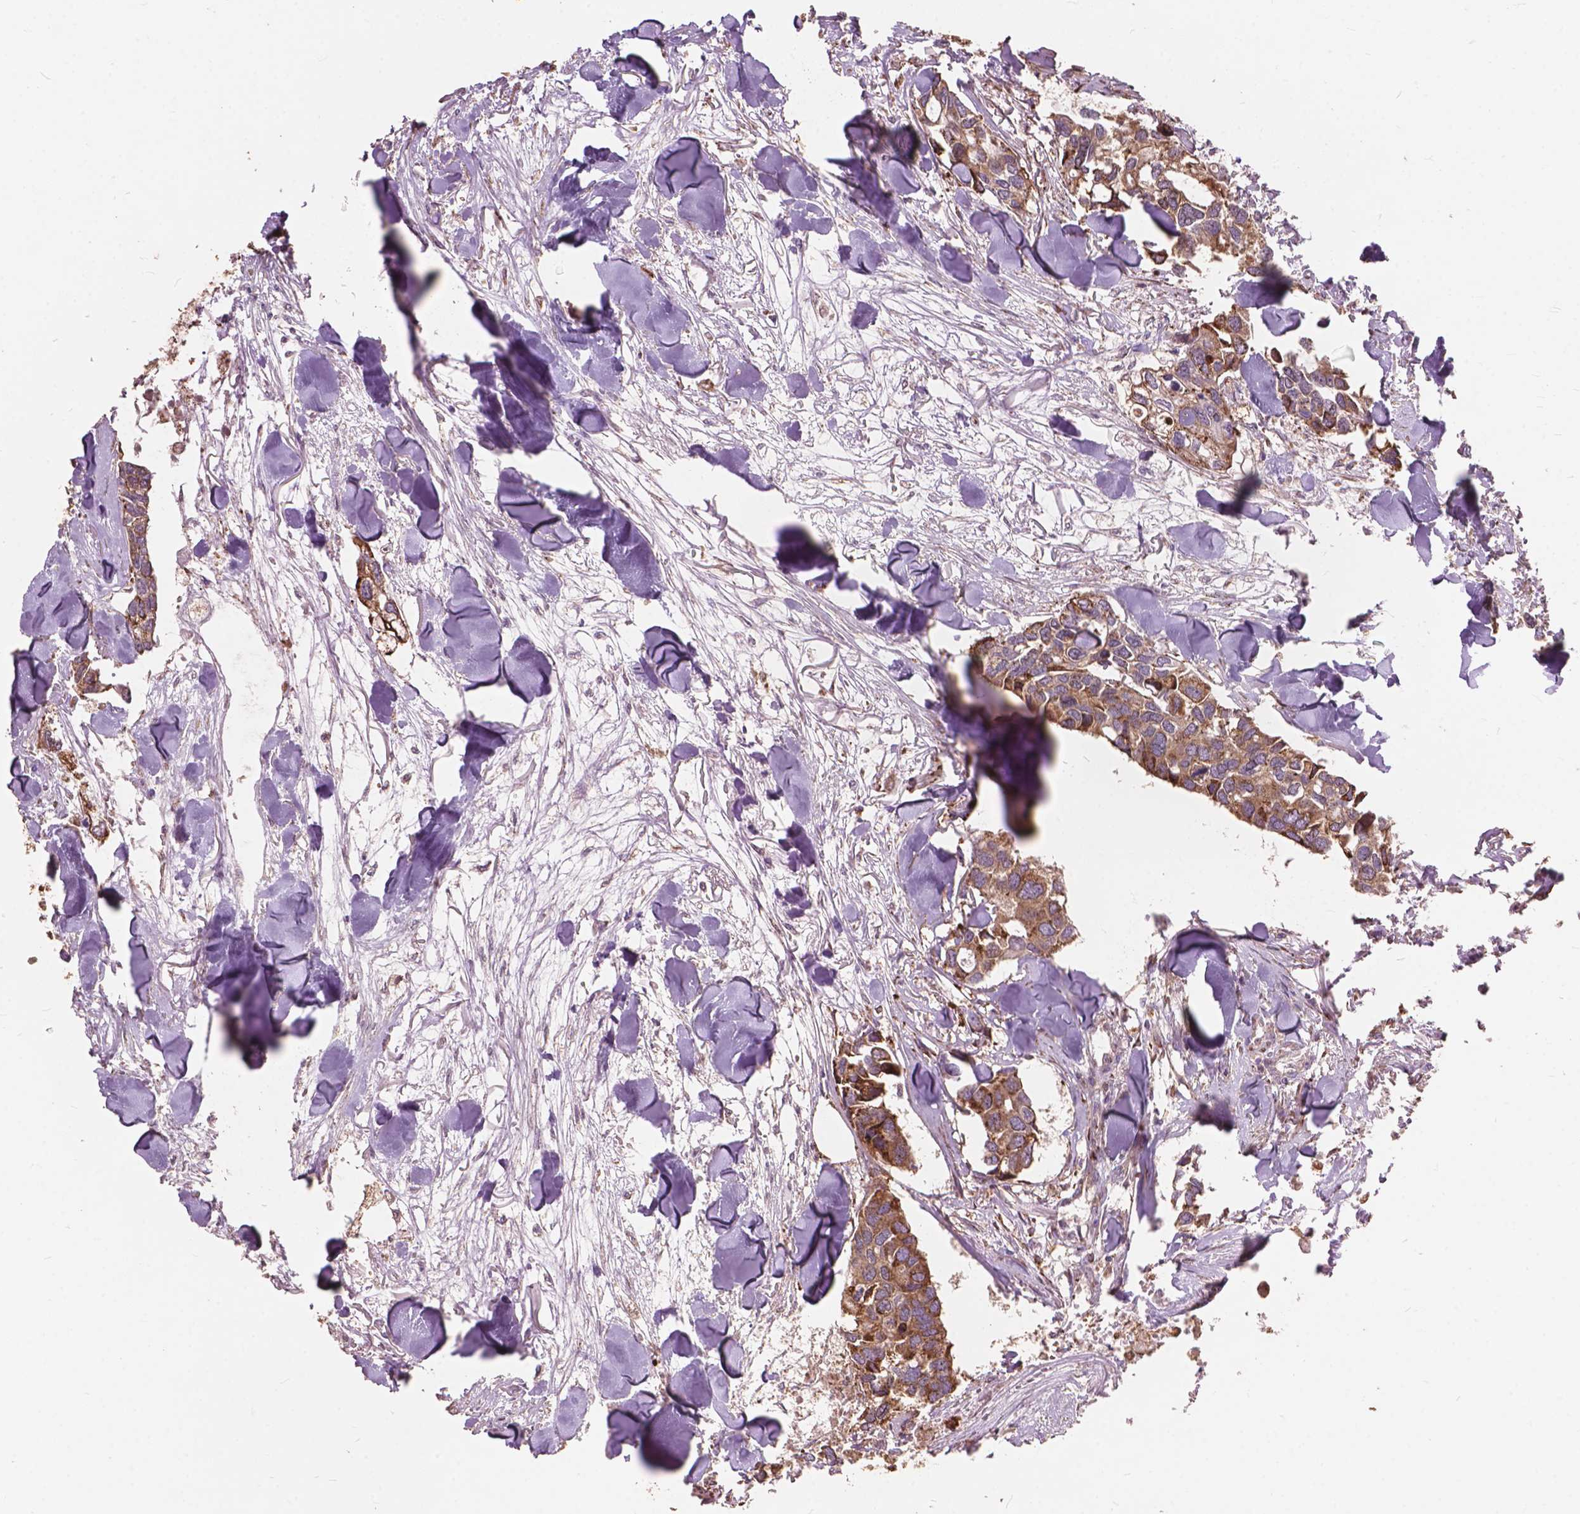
{"staining": {"intensity": "moderate", "quantity": "25%-75%", "location": "cytoplasmic/membranous"}, "tissue": "breast cancer", "cell_type": "Tumor cells", "image_type": "cancer", "snomed": [{"axis": "morphology", "description": "Duct carcinoma"}, {"axis": "topography", "description": "Breast"}], "caption": "Tumor cells reveal medium levels of moderate cytoplasmic/membranous expression in approximately 25%-75% of cells in human breast cancer (infiltrating ductal carcinoma).", "gene": "FNIP1", "patient": {"sex": "female", "age": 83}}